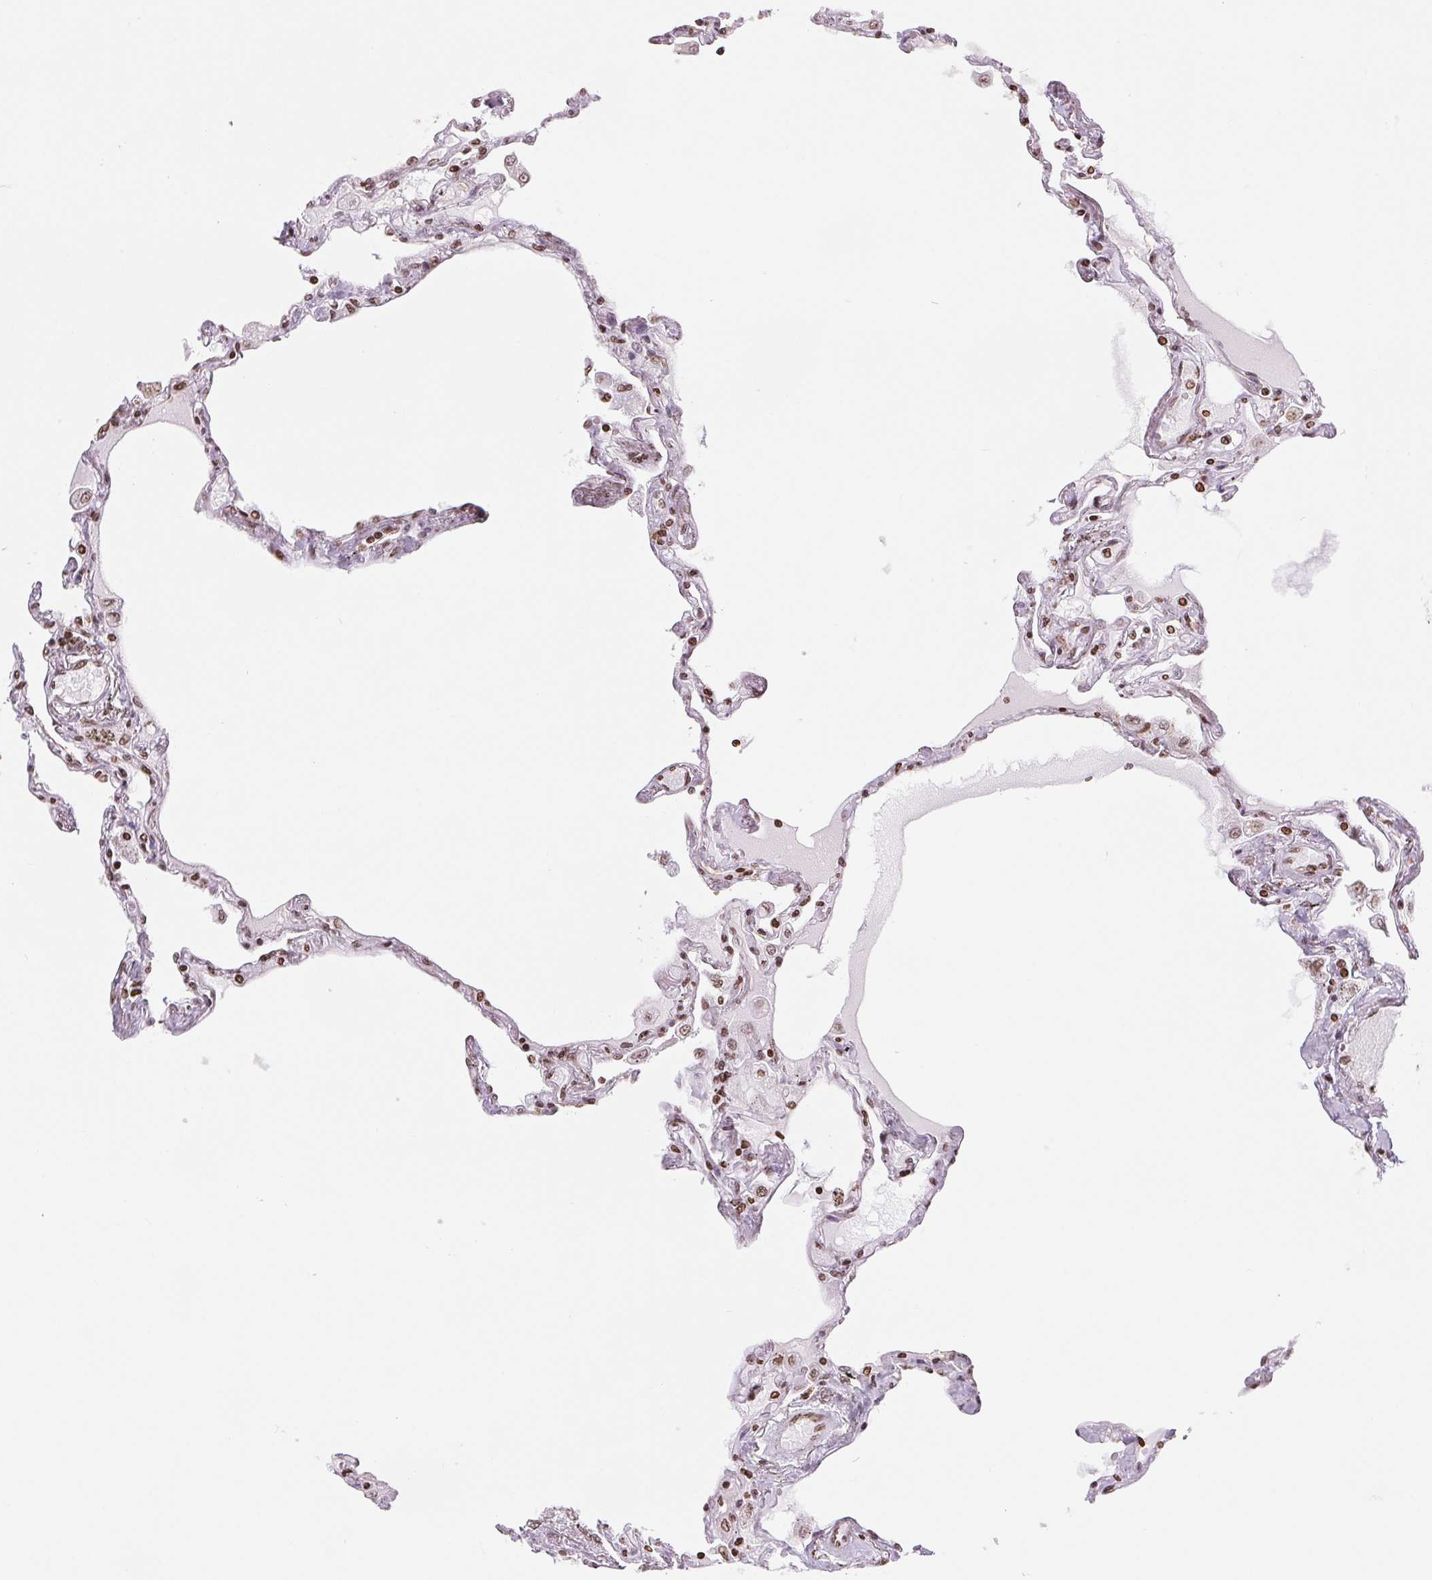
{"staining": {"intensity": "moderate", "quantity": ">75%", "location": "nuclear"}, "tissue": "lung", "cell_type": "Alveolar cells", "image_type": "normal", "snomed": [{"axis": "morphology", "description": "Normal tissue, NOS"}, {"axis": "morphology", "description": "Adenocarcinoma, NOS"}, {"axis": "topography", "description": "Cartilage tissue"}, {"axis": "topography", "description": "Lung"}], "caption": "Brown immunohistochemical staining in unremarkable human lung demonstrates moderate nuclear expression in about >75% of alveolar cells.", "gene": "SMIM12", "patient": {"sex": "female", "age": 67}}